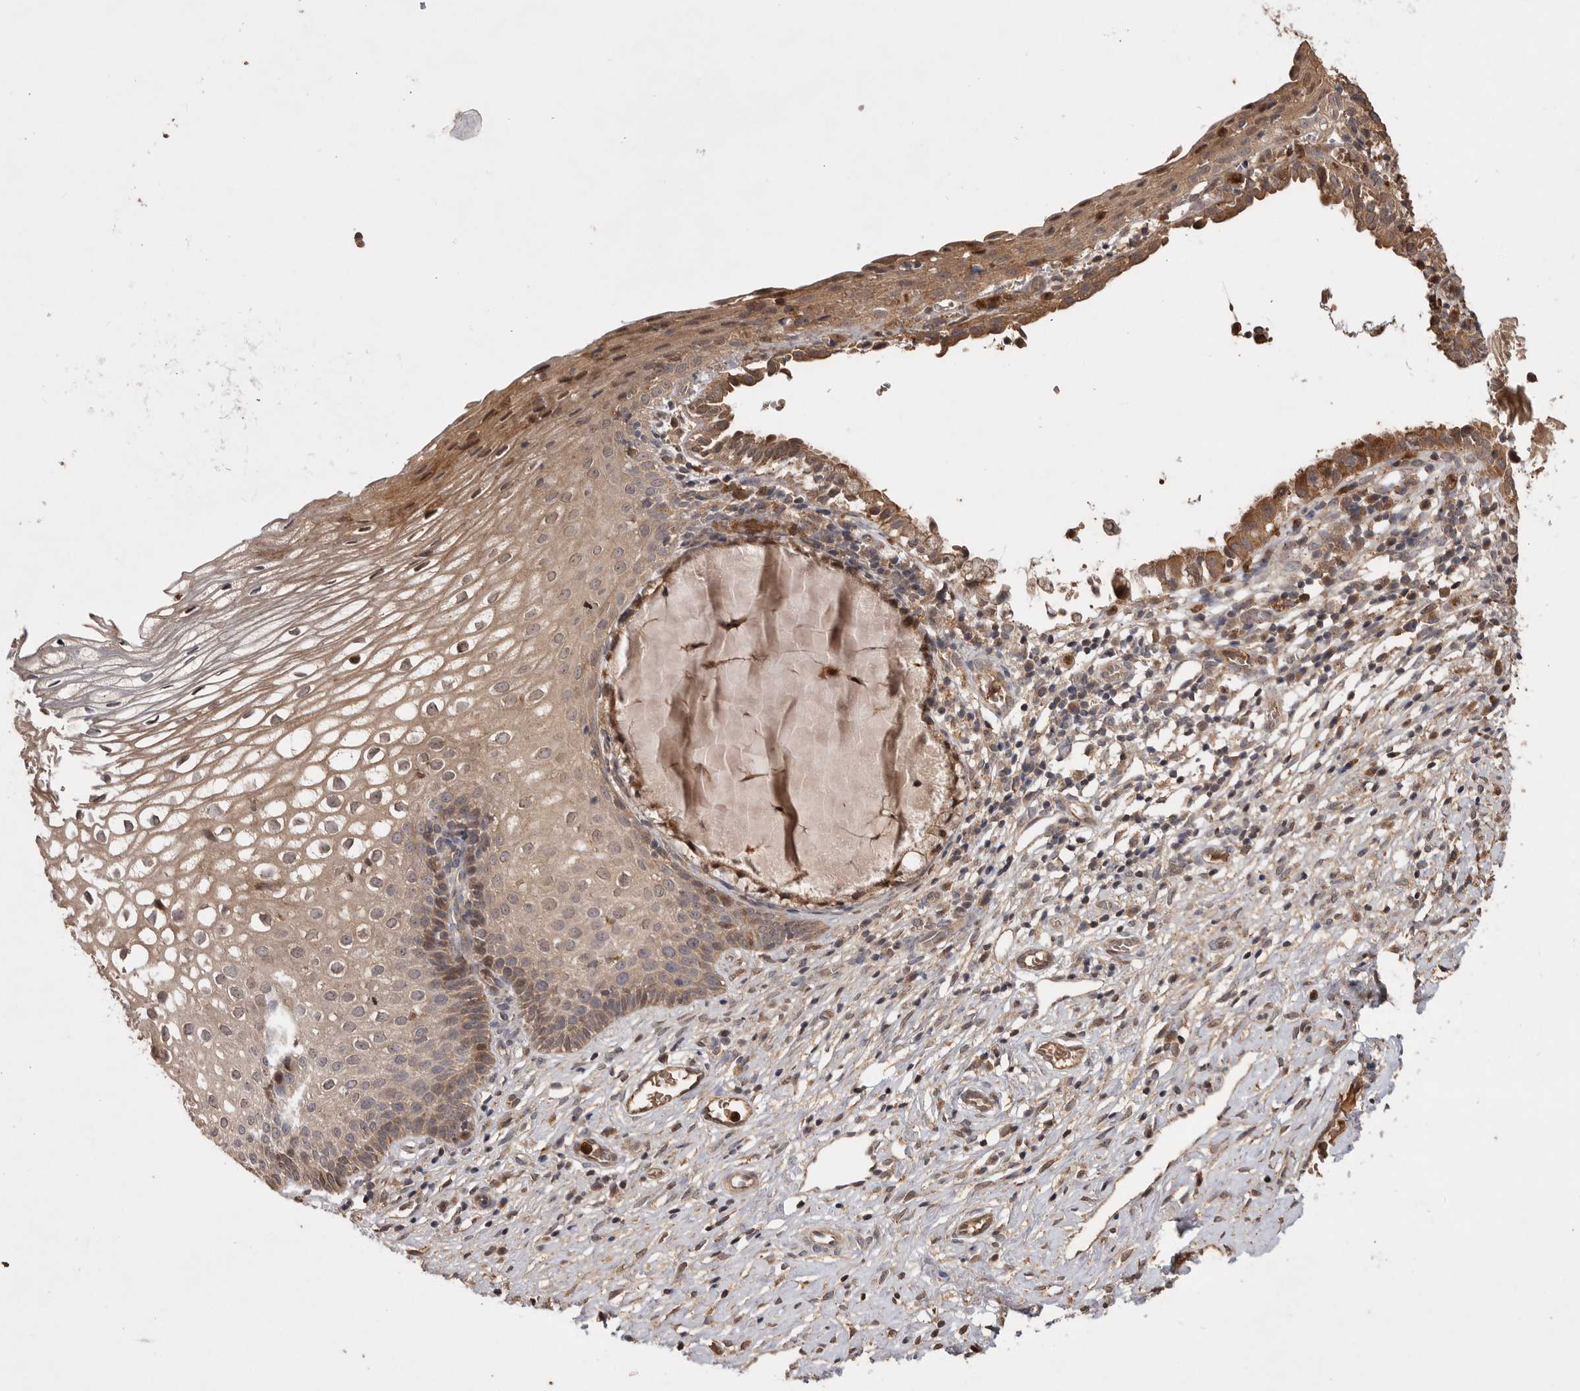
{"staining": {"intensity": "negative", "quantity": "none", "location": "none"}, "tissue": "cervix", "cell_type": "Glandular cells", "image_type": "normal", "snomed": [{"axis": "morphology", "description": "Normal tissue, NOS"}, {"axis": "topography", "description": "Cervix"}], "caption": "This is an immunohistochemistry micrograph of normal cervix. There is no staining in glandular cells.", "gene": "VN1R4", "patient": {"sex": "female", "age": 27}}